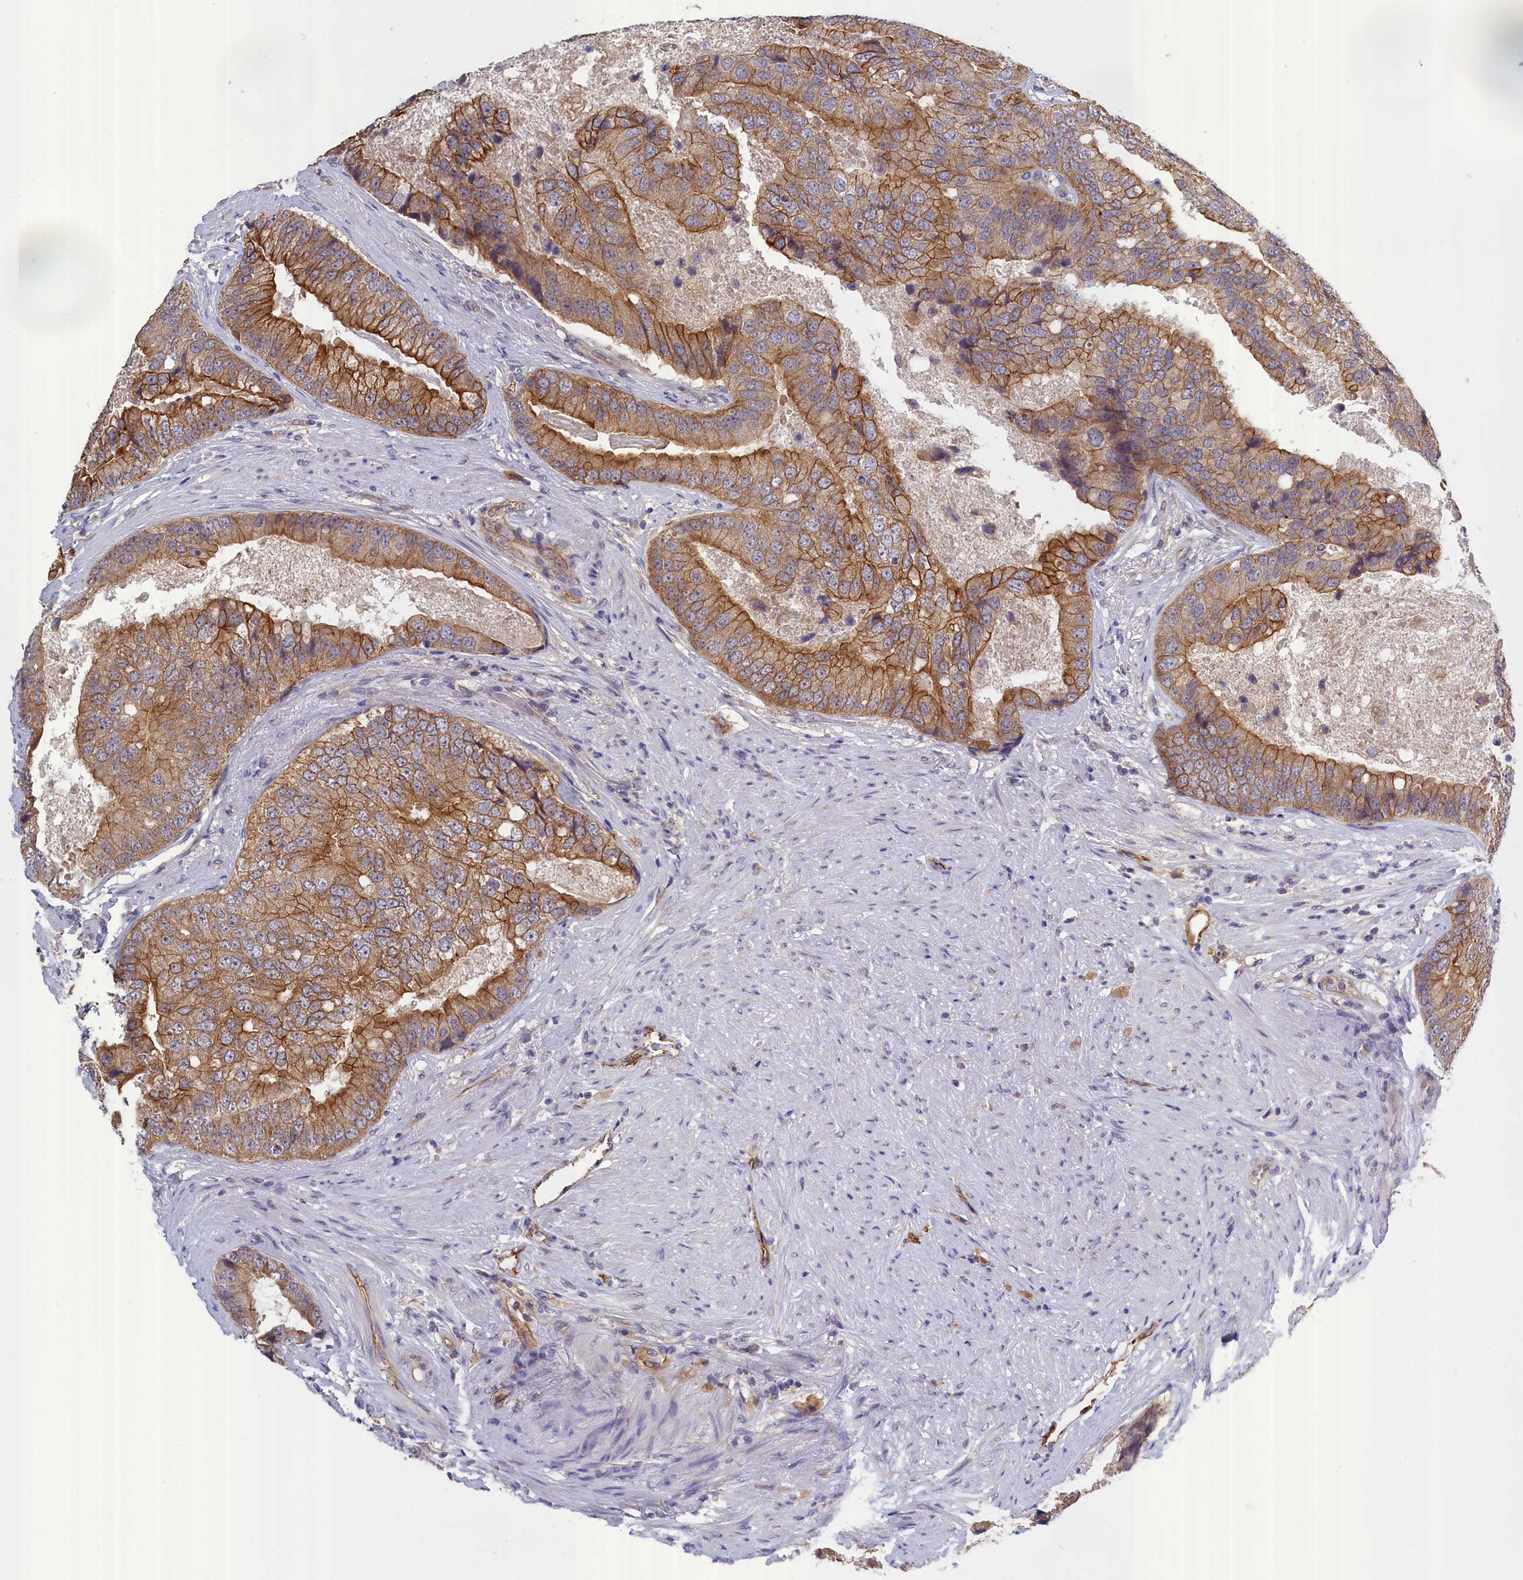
{"staining": {"intensity": "moderate", "quantity": ">75%", "location": "cytoplasmic/membranous"}, "tissue": "prostate cancer", "cell_type": "Tumor cells", "image_type": "cancer", "snomed": [{"axis": "morphology", "description": "Adenocarcinoma, High grade"}, {"axis": "topography", "description": "Prostate"}], "caption": "Immunohistochemistry (IHC) staining of prostate cancer, which demonstrates medium levels of moderate cytoplasmic/membranous positivity in about >75% of tumor cells indicating moderate cytoplasmic/membranous protein positivity. The staining was performed using DAB (3,3'-diaminobenzidine) (brown) for protein detection and nuclei were counterstained in hematoxylin (blue).", "gene": "COL19A1", "patient": {"sex": "male", "age": 70}}